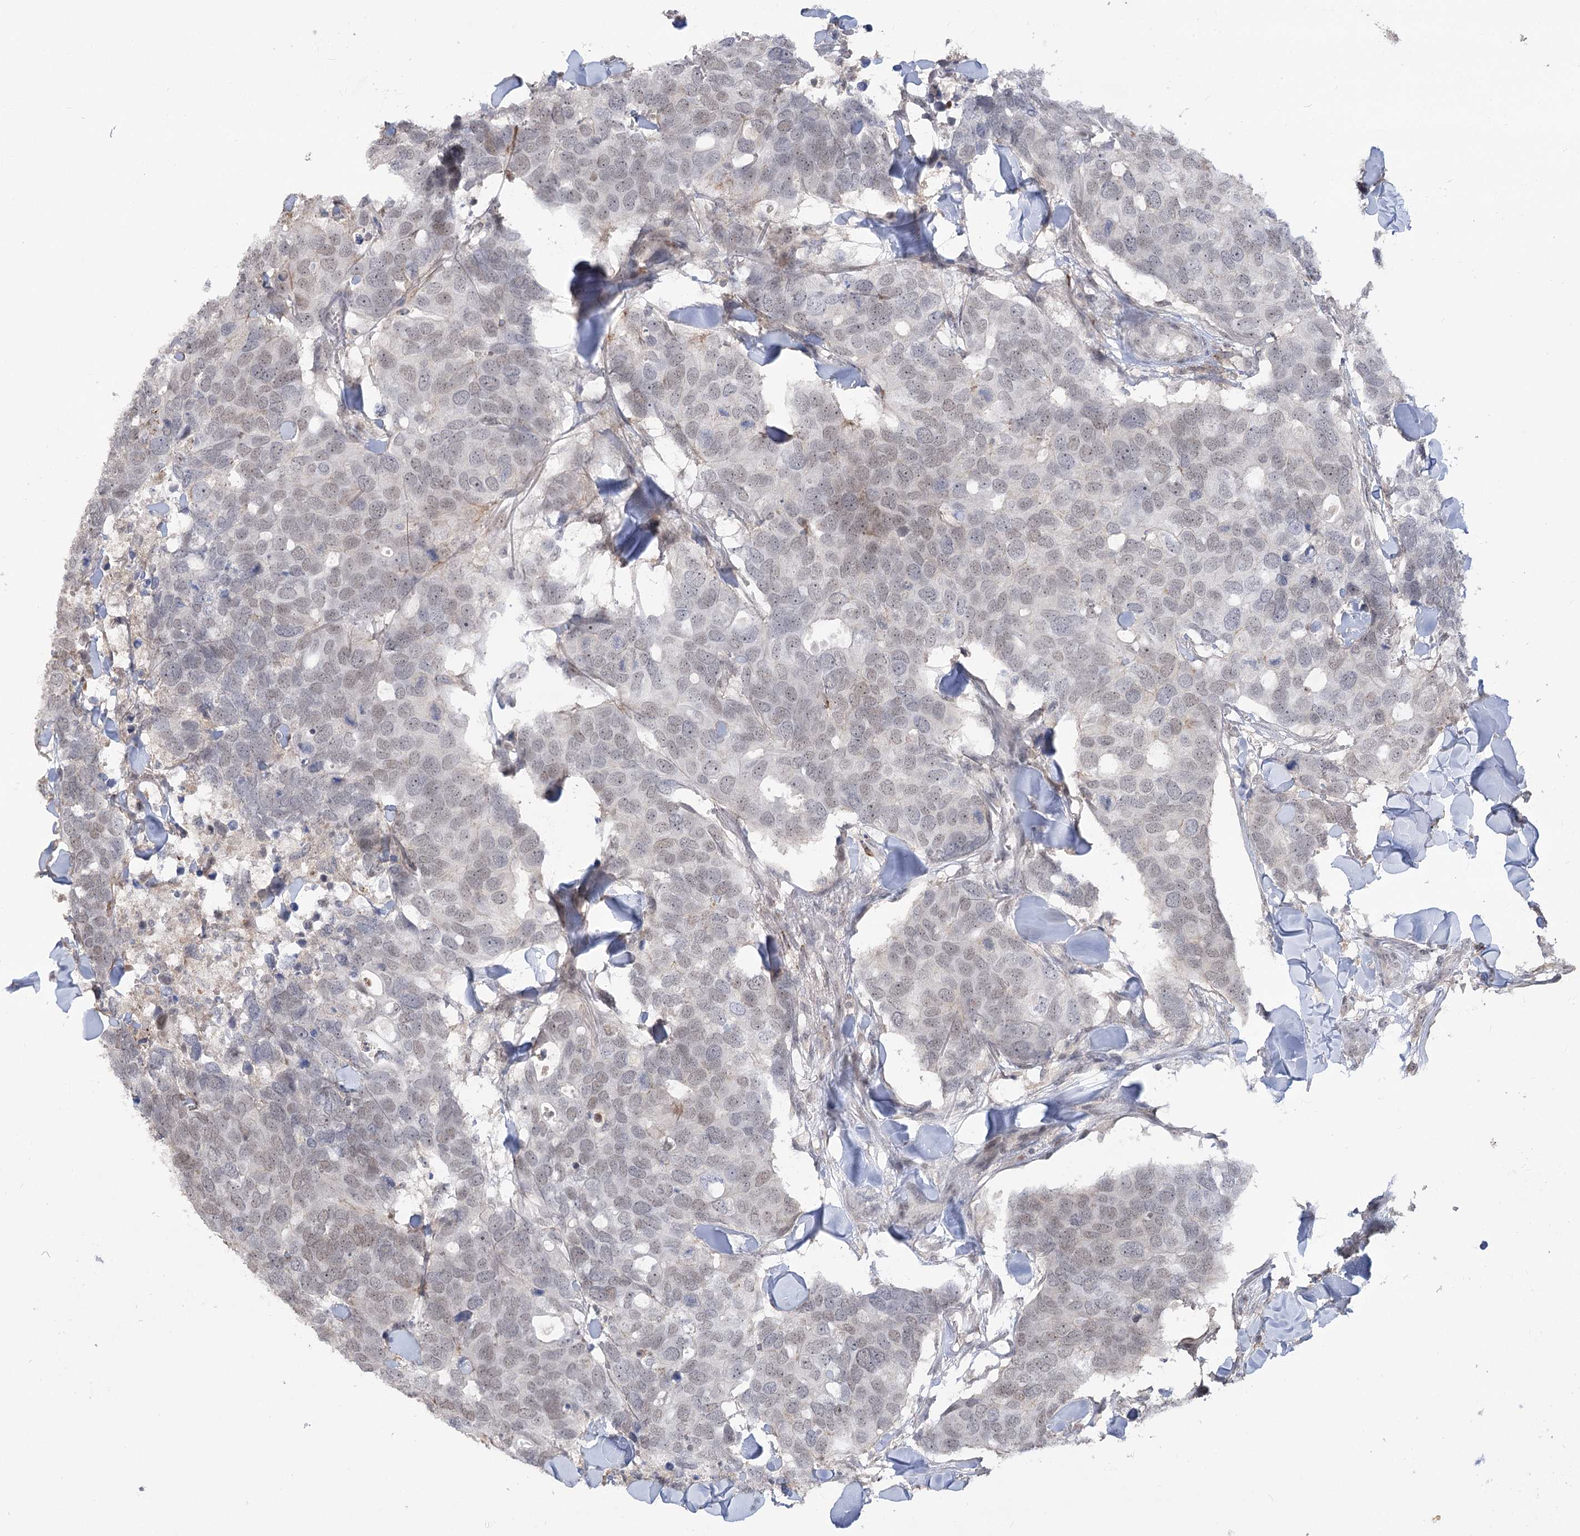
{"staining": {"intensity": "negative", "quantity": "none", "location": "none"}, "tissue": "breast cancer", "cell_type": "Tumor cells", "image_type": "cancer", "snomed": [{"axis": "morphology", "description": "Duct carcinoma"}, {"axis": "topography", "description": "Breast"}], "caption": "Immunohistochemistry (IHC) micrograph of neoplastic tissue: human breast infiltrating ductal carcinoma stained with DAB (3,3'-diaminobenzidine) shows no significant protein expression in tumor cells.", "gene": "ZSCAN23", "patient": {"sex": "female", "age": 83}}